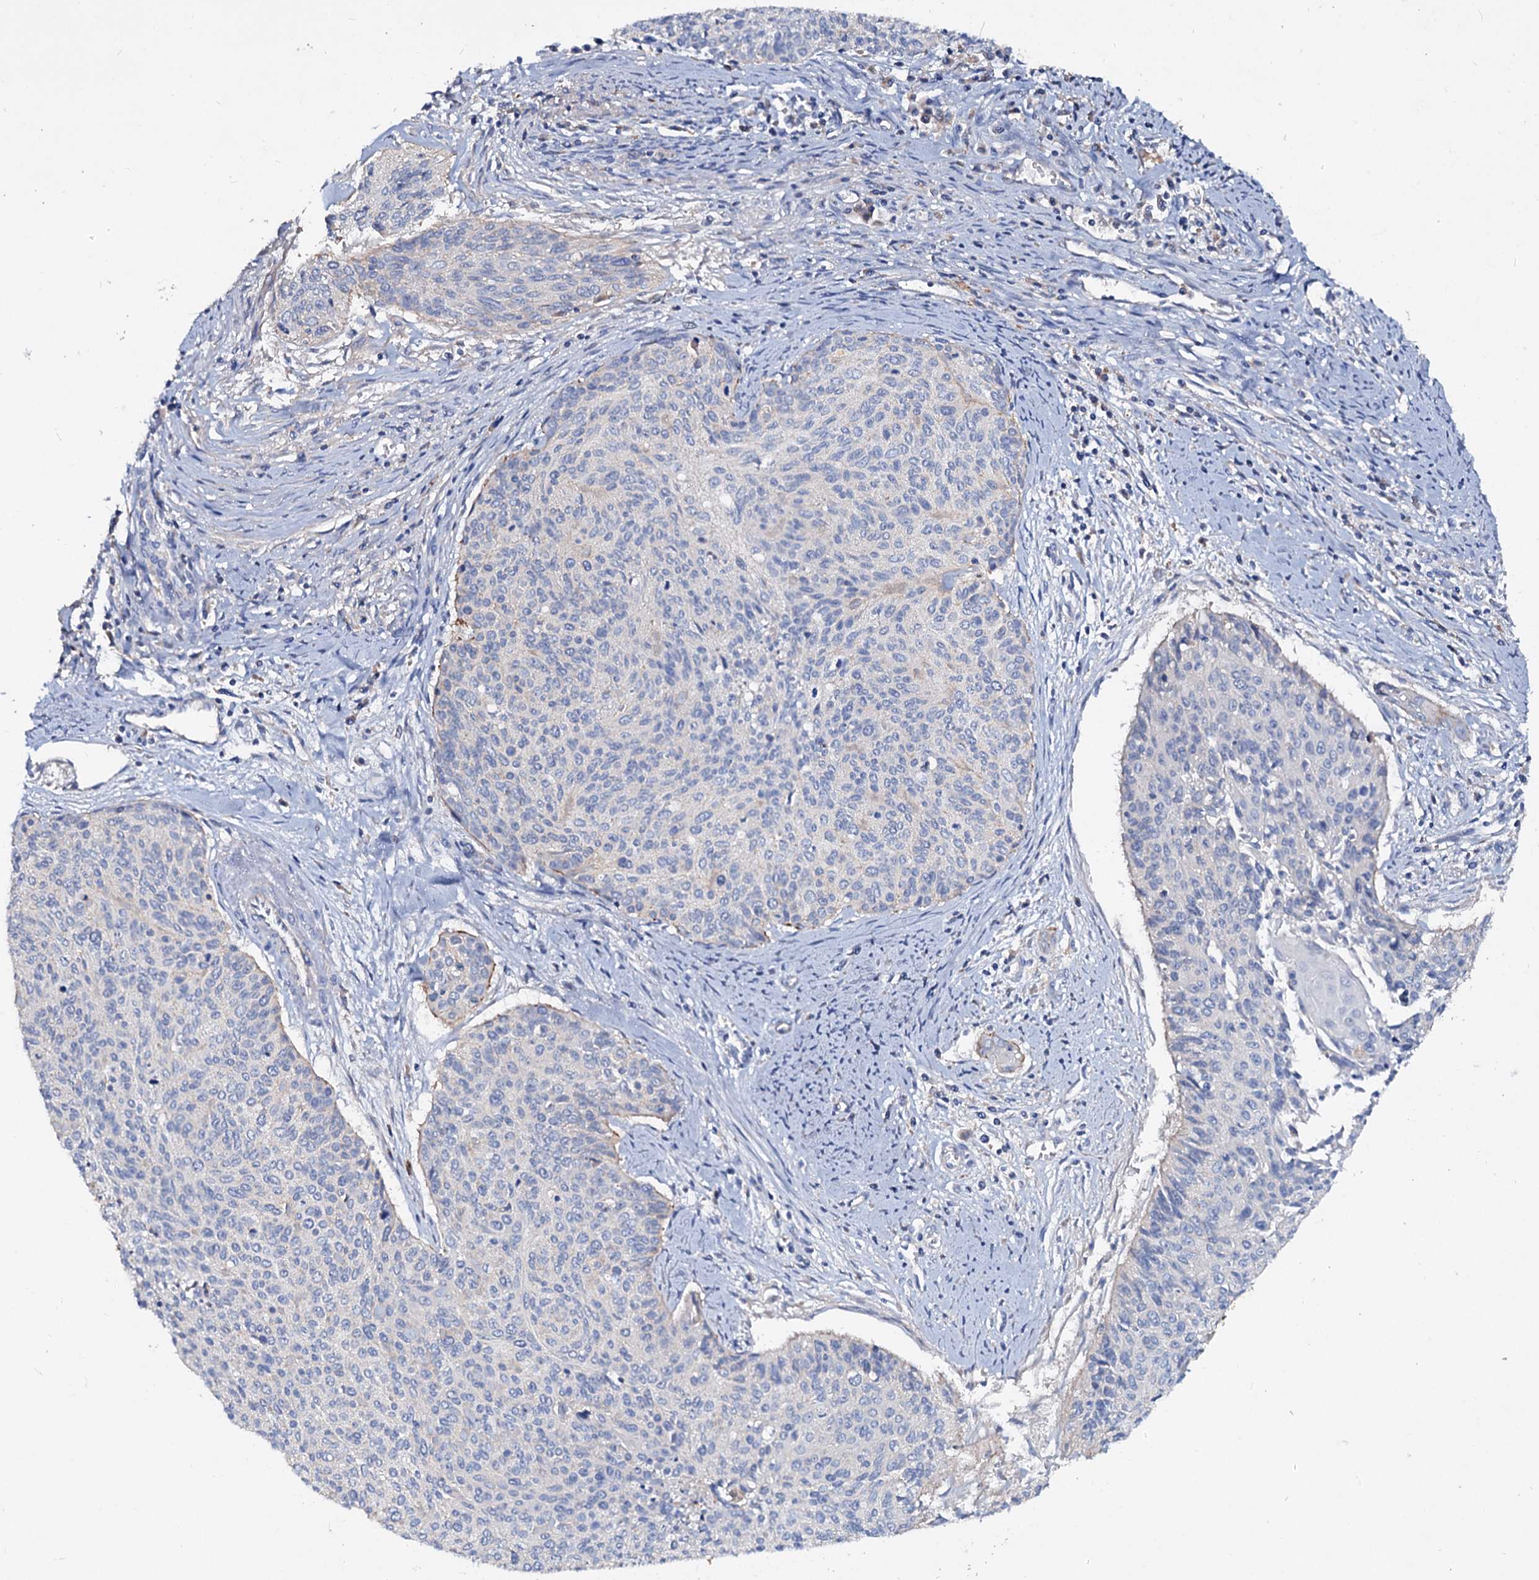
{"staining": {"intensity": "negative", "quantity": "none", "location": "none"}, "tissue": "cervical cancer", "cell_type": "Tumor cells", "image_type": "cancer", "snomed": [{"axis": "morphology", "description": "Squamous cell carcinoma, NOS"}, {"axis": "topography", "description": "Cervix"}], "caption": "There is no significant staining in tumor cells of cervical cancer.", "gene": "ACY3", "patient": {"sex": "female", "age": 55}}